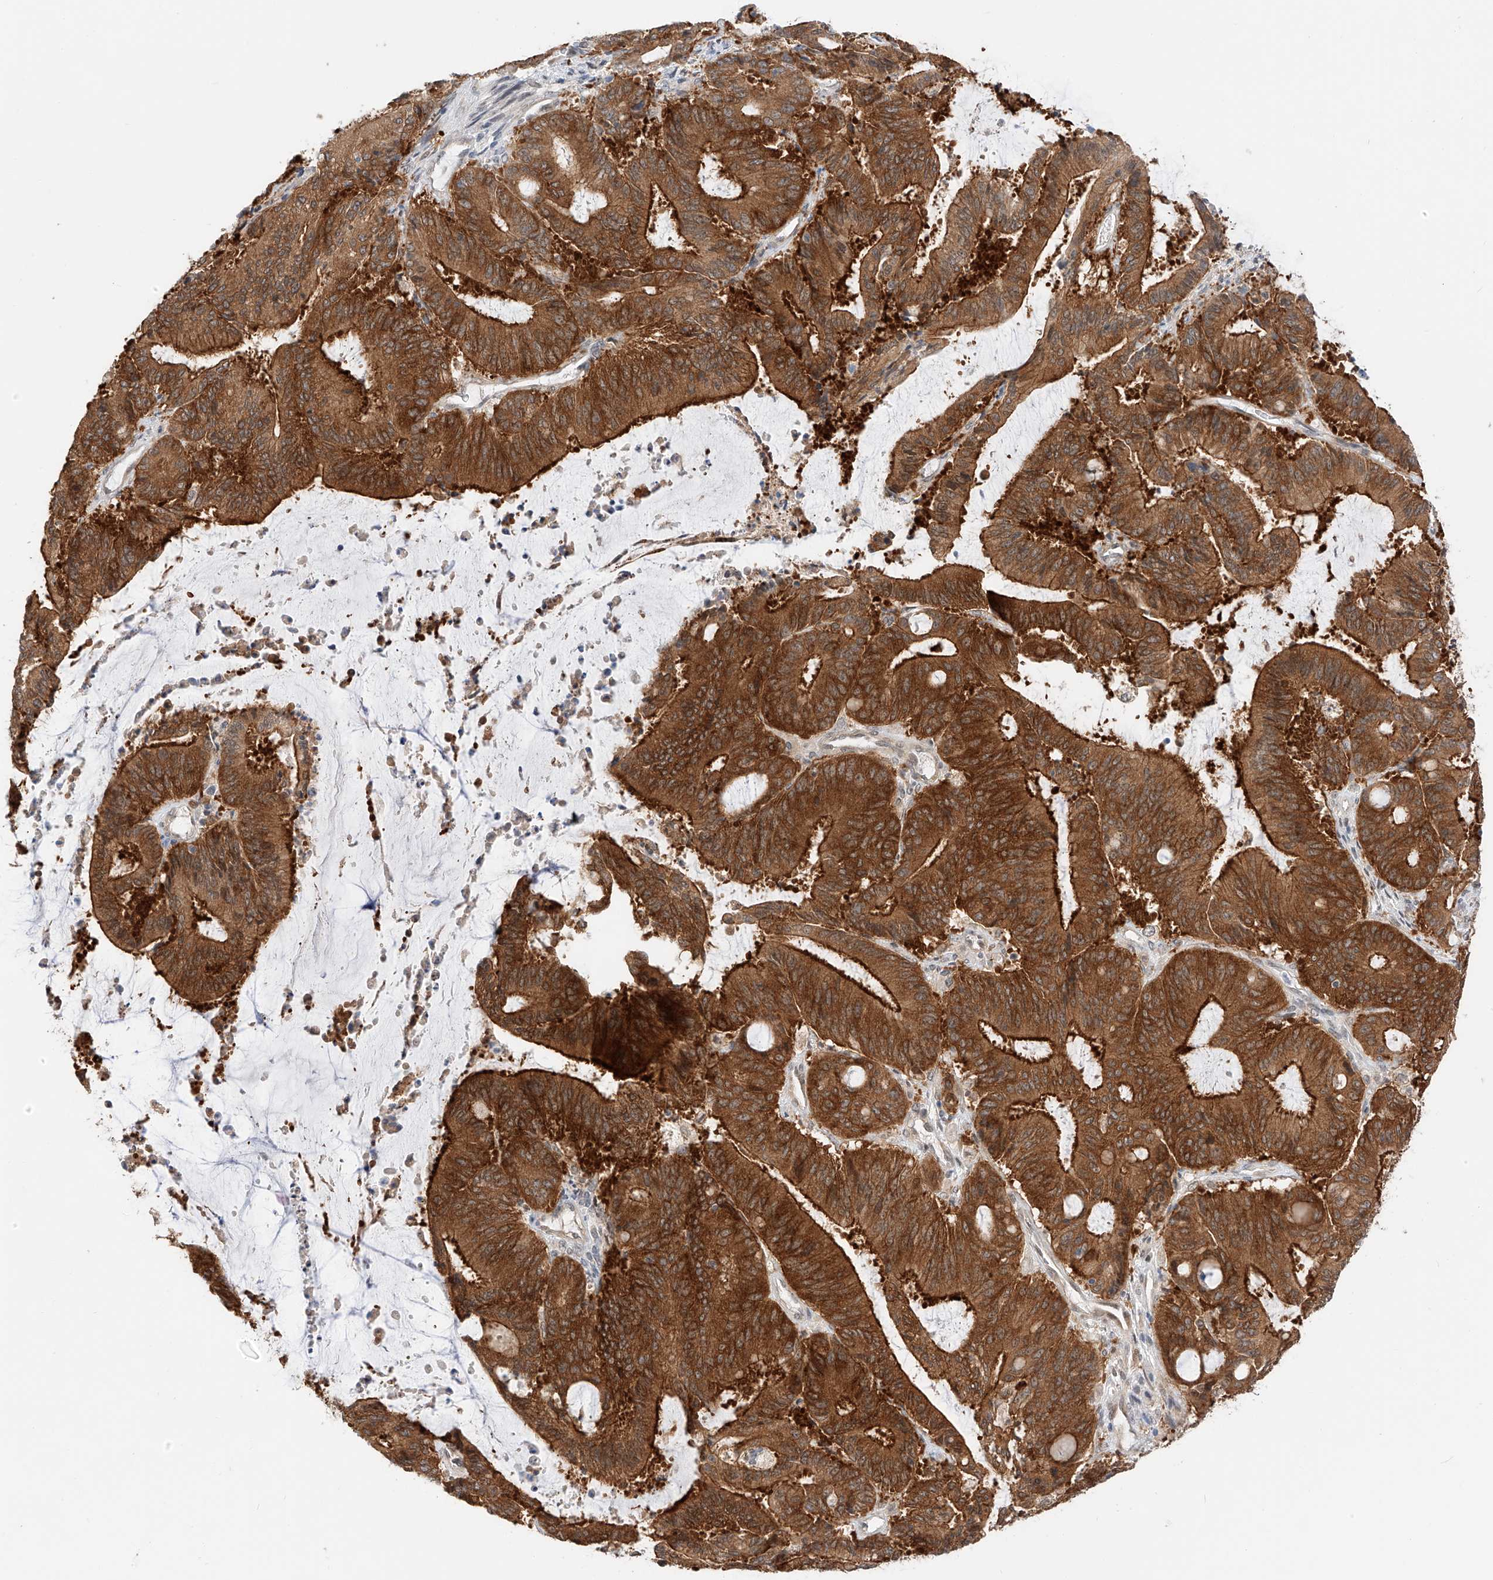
{"staining": {"intensity": "strong", "quantity": ">75%", "location": "cytoplasmic/membranous"}, "tissue": "liver cancer", "cell_type": "Tumor cells", "image_type": "cancer", "snomed": [{"axis": "morphology", "description": "Normal tissue, NOS"}, {"axis": "morphology", "description": "Cholangiocarcinoma"}, {"axis": "topography", "description": "Liver"}, {"axis": "topography", "description": "Peripheral nerve tissue"}], "caption": "A photomicrograph showing strong cytoplasmic/membranous staining in about >75% of tumor cells in cholangiocarcinoma (liver), as visualized by brown immunohistochemical staining.", "gene": "CARMIL1", "patient": {"sex": "female", "age": 73}}